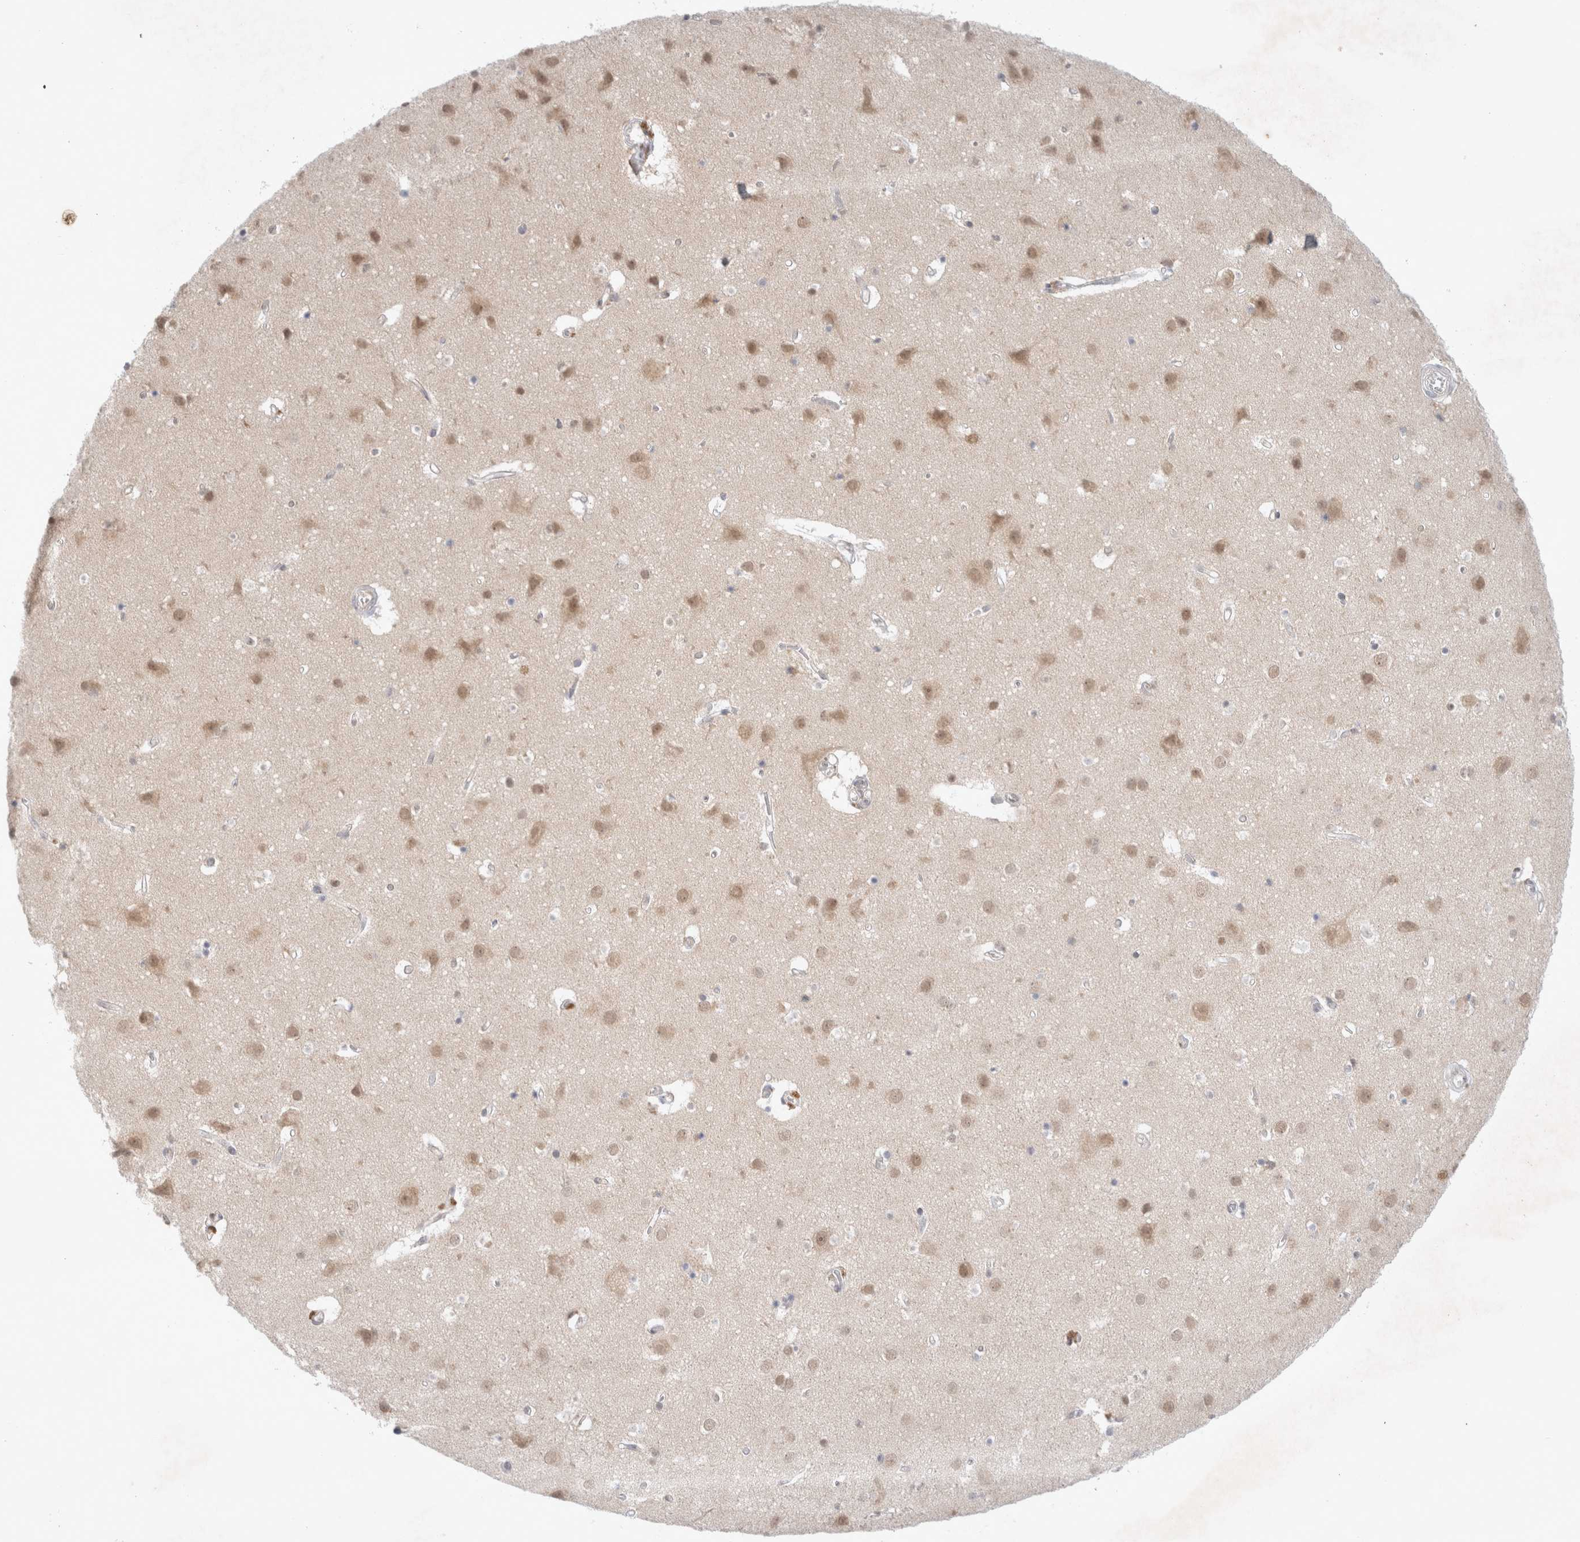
{"staining": {"intensity": "negative", "quantity": "none", "location": "none"}, "tissue": "cerebral cortex", "cell_type": "Endothelial cells", "image_type": "normal", "snomed": [{"axis": "morphology", "description": "Normal tissue, NOS"}, {"axis": "topography", "description": "Cerebral cortex"}], "caption": "This is an IHC photomicrograph of normal cerebral cortex. There is no positivity in endothelial cells.", "gene": "FBXO42", "patient": {"sex": "male", "age": 54}}